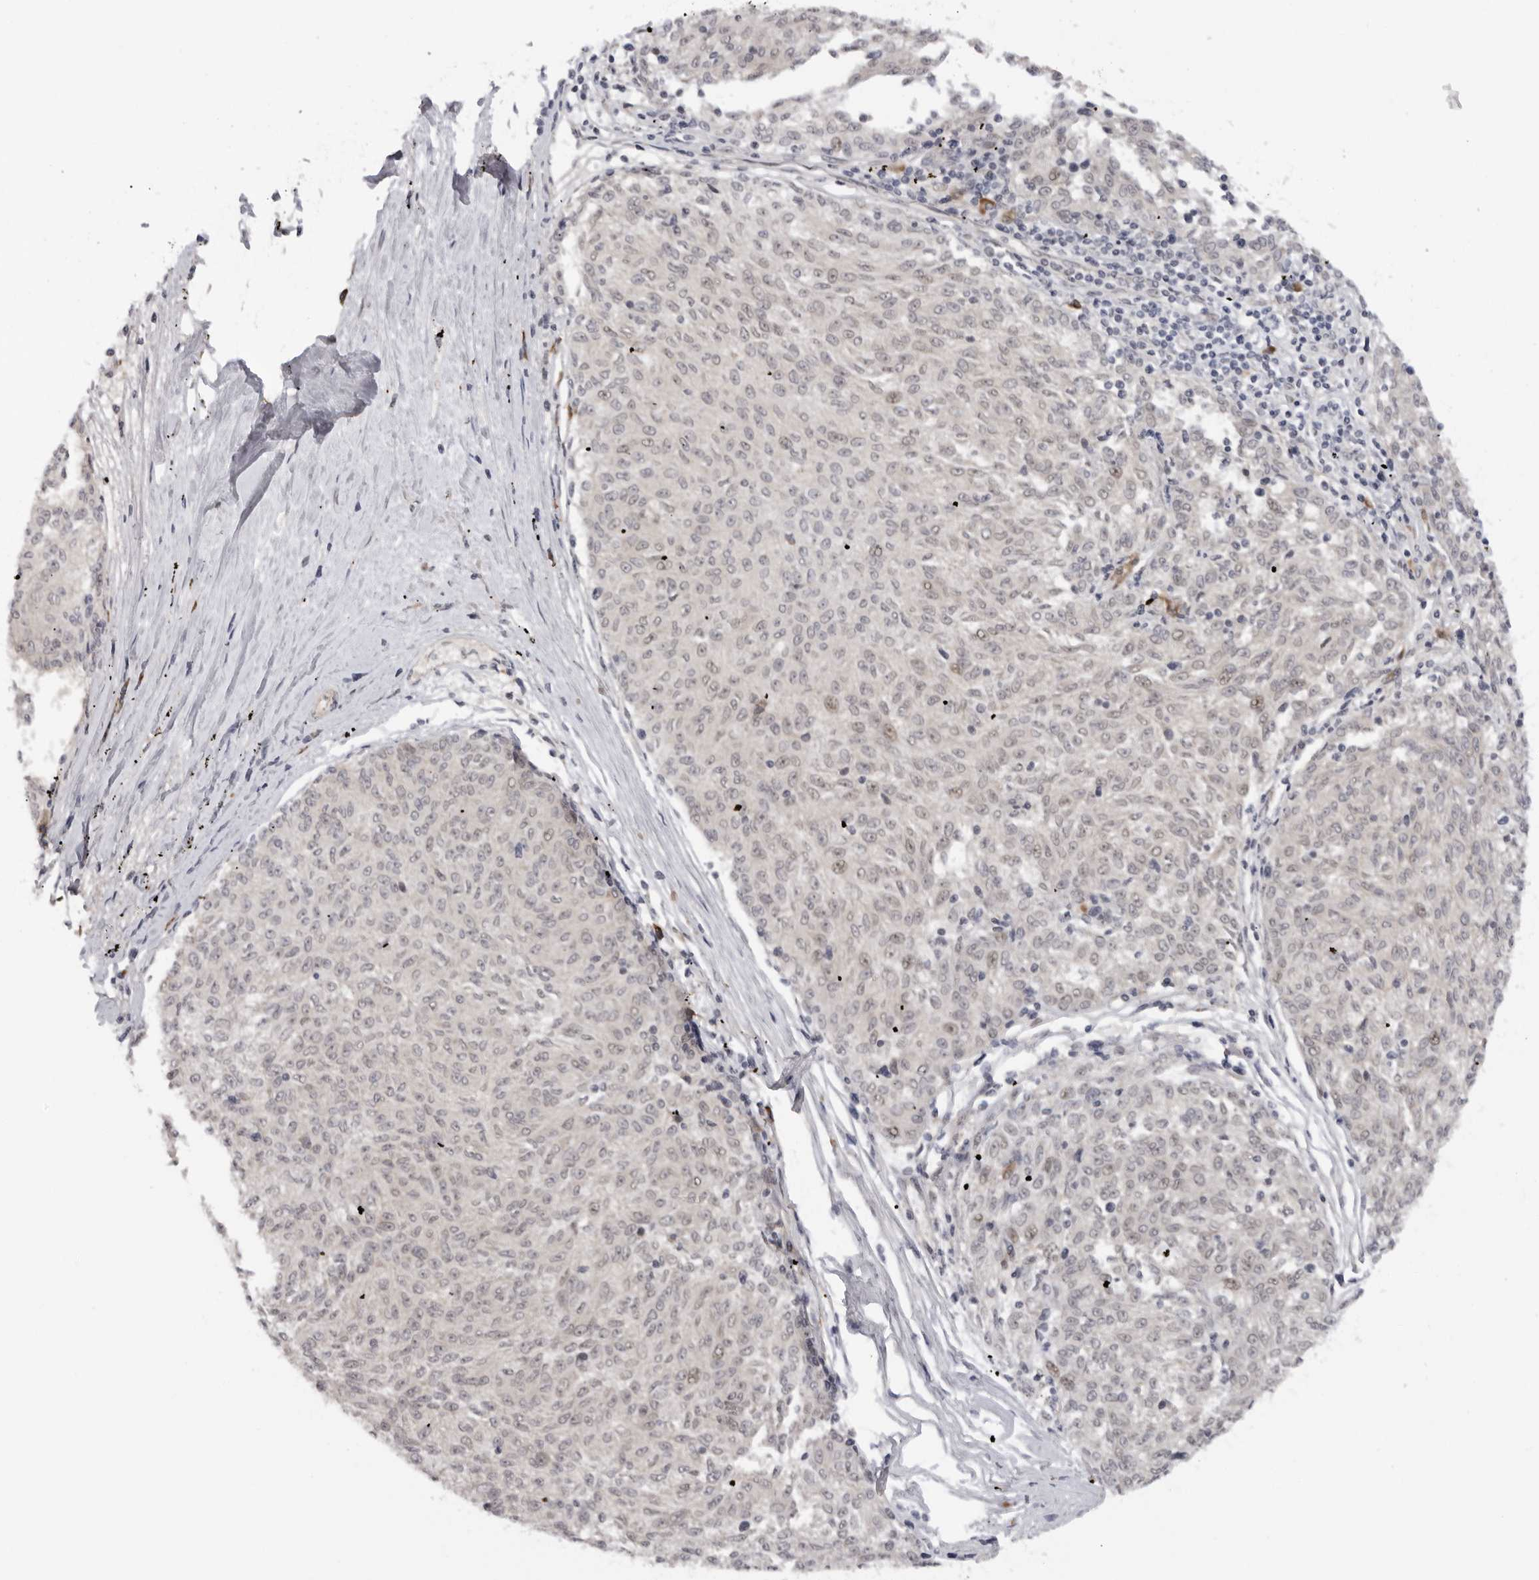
{"staining": {"intensity": "weak", "quantity": "25%-75%", "location": "nuclear"}, "tissue": "melanoma", "cell_type": "Tumor cells", "image_type": "cancer", "snomed": [{"axis": "morphology", "description": "Malignant melanoma, NOS"}, {"axis": "topography", "description": "Skin"}], "caption": "Melanoma was stained to show a protein in brown. There is low levels of weak nuclear expression in about 25%-75% of tumor cells. (brown staining indicates protein expression, while blue staining denotes nuclei).", "gene": "ALPK2", "patient": {"sex": "female", "age": 72}}